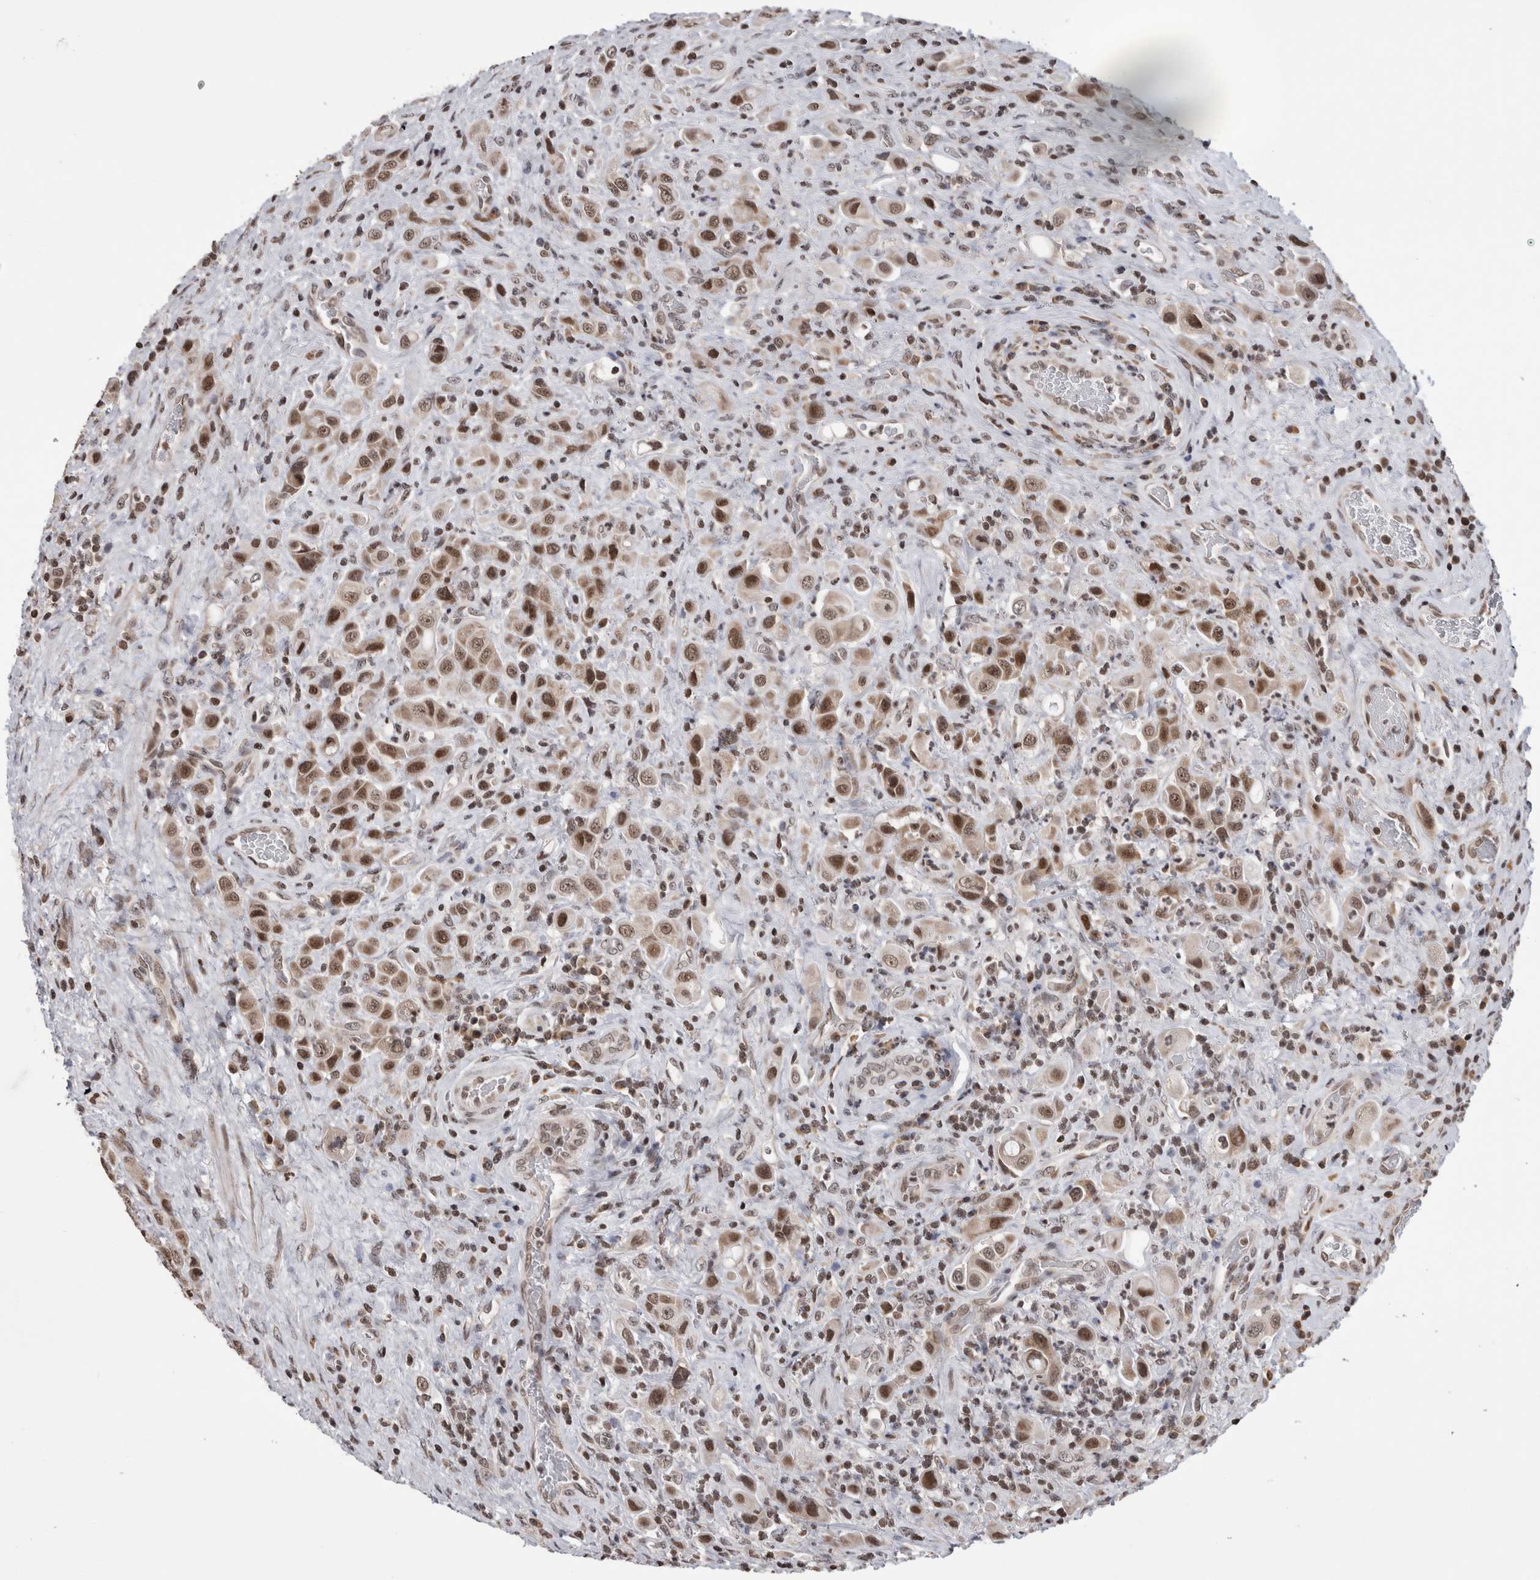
{"staining": {"intensity": "moderate", "quantity": ">75%", "location": "nuclear"}, "tissue": "urothelial cancer", "cell_type": "Tumor cells", "image_type": "cancer", "snomed": [{"axis": "morphology", "description": "Urothelial carcinoma, High grade"}, {"axis": "topography", "description": "Urinary bladder"}], "caption": "Moderate nuclear expression is present in approximately >75% of tumor cells in urothelial carcinoma (high-grade). (DAB (3,3'-diaminobenzidine) IHC, brown staining for protein, blue staining for nuclei).", "gene": "ZBTB11", "patient": {"sex": "male", "age": 50}}